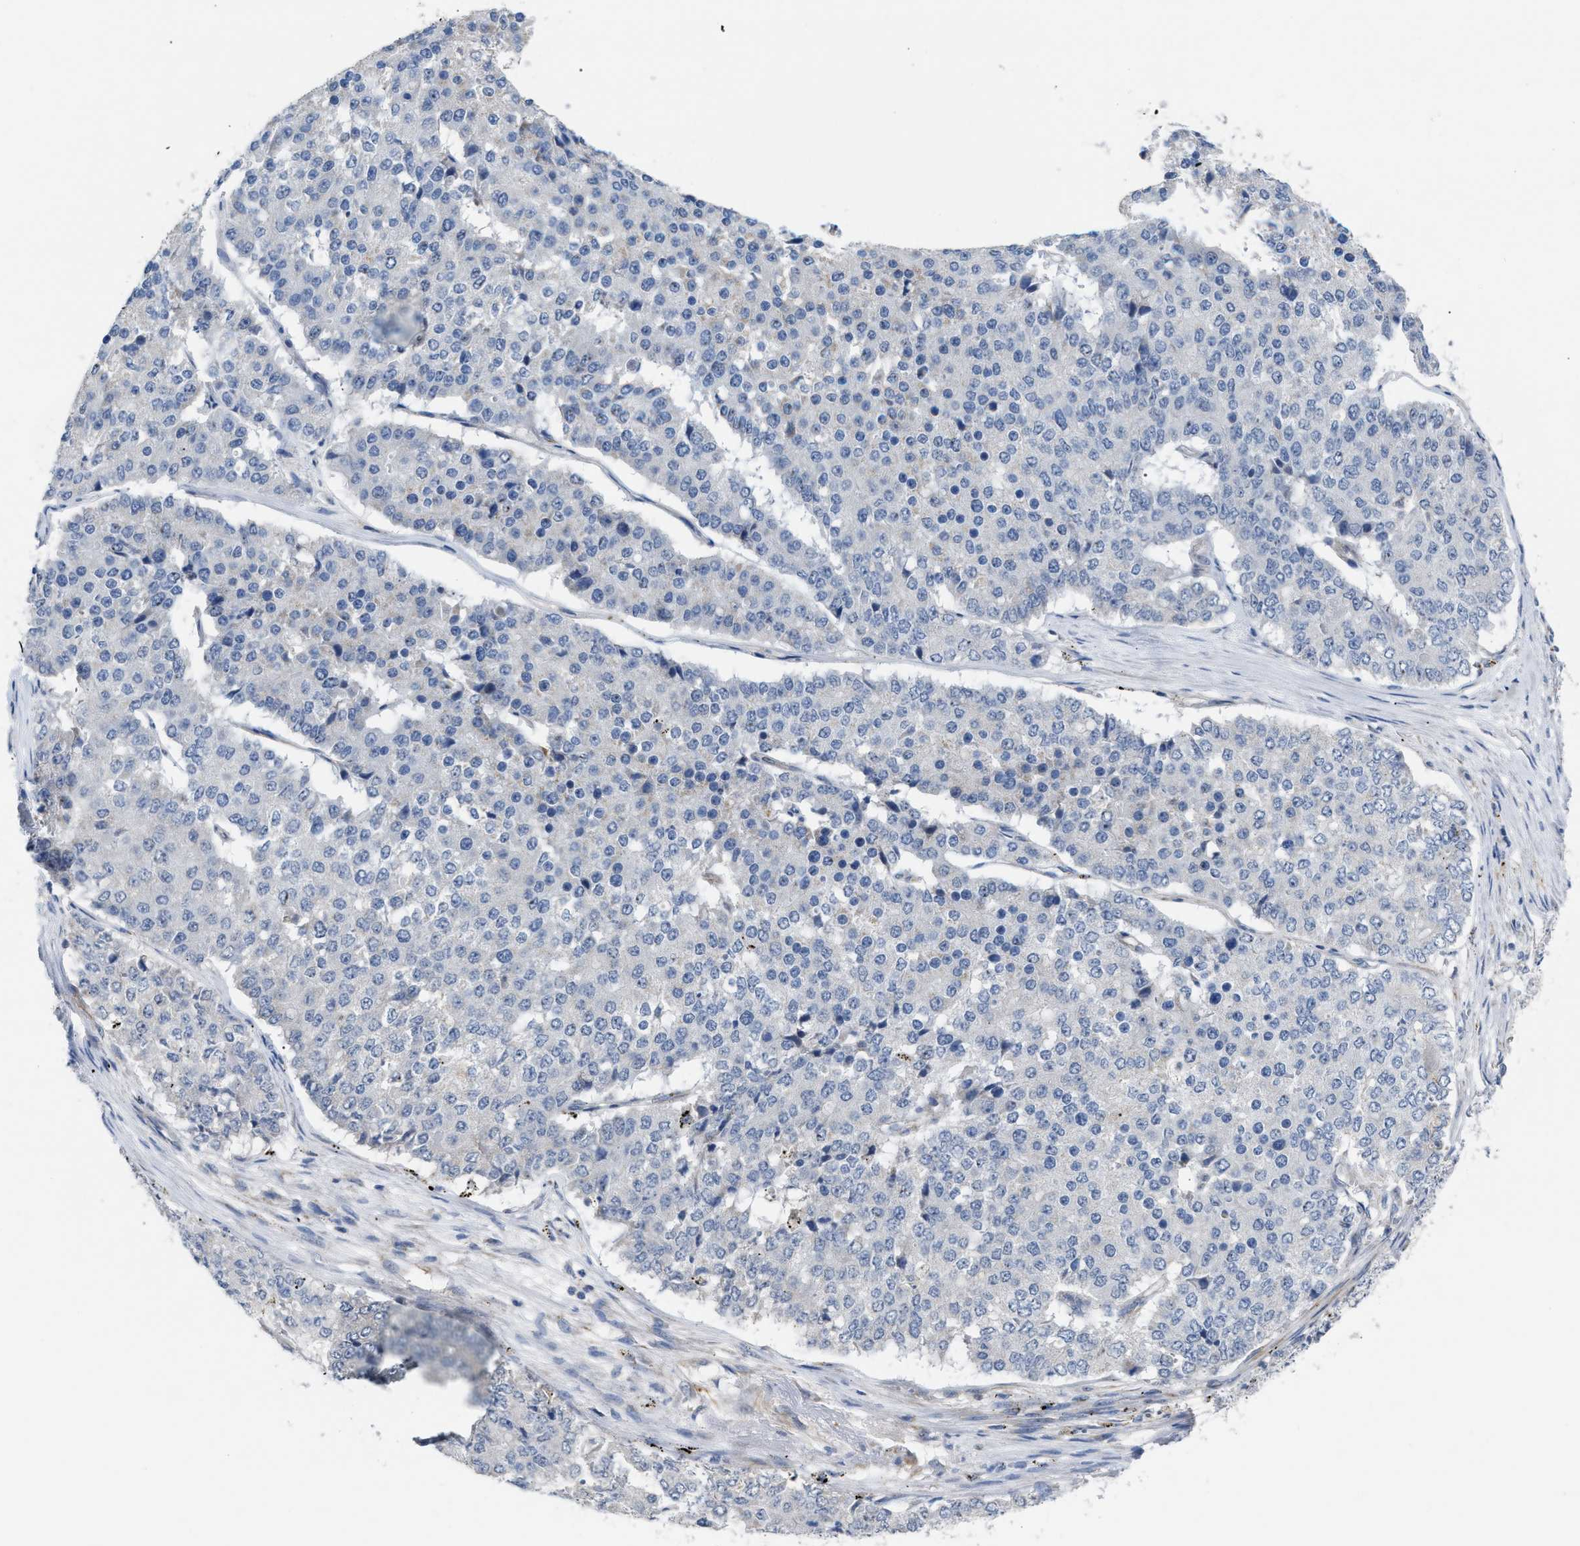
{"staining": {"intensity": "negative", "quantity": "none", "location": "none"}, "tissue": "pancreatic cancer", "cell_type": "Tumor cells", "image_type": "cancer", "snomed": [{"axis": "morphology", "description": "Adenocarcinoma, NOS"}, {"axis": "topography", "description": "Pancreas"}], "caption": "Human pancreatic adenocarcinoma stained for a protein using IHC displays no expression in tumor cells.", "gene": "DHX58", "patient": {"sex": "male", "age": 50}}